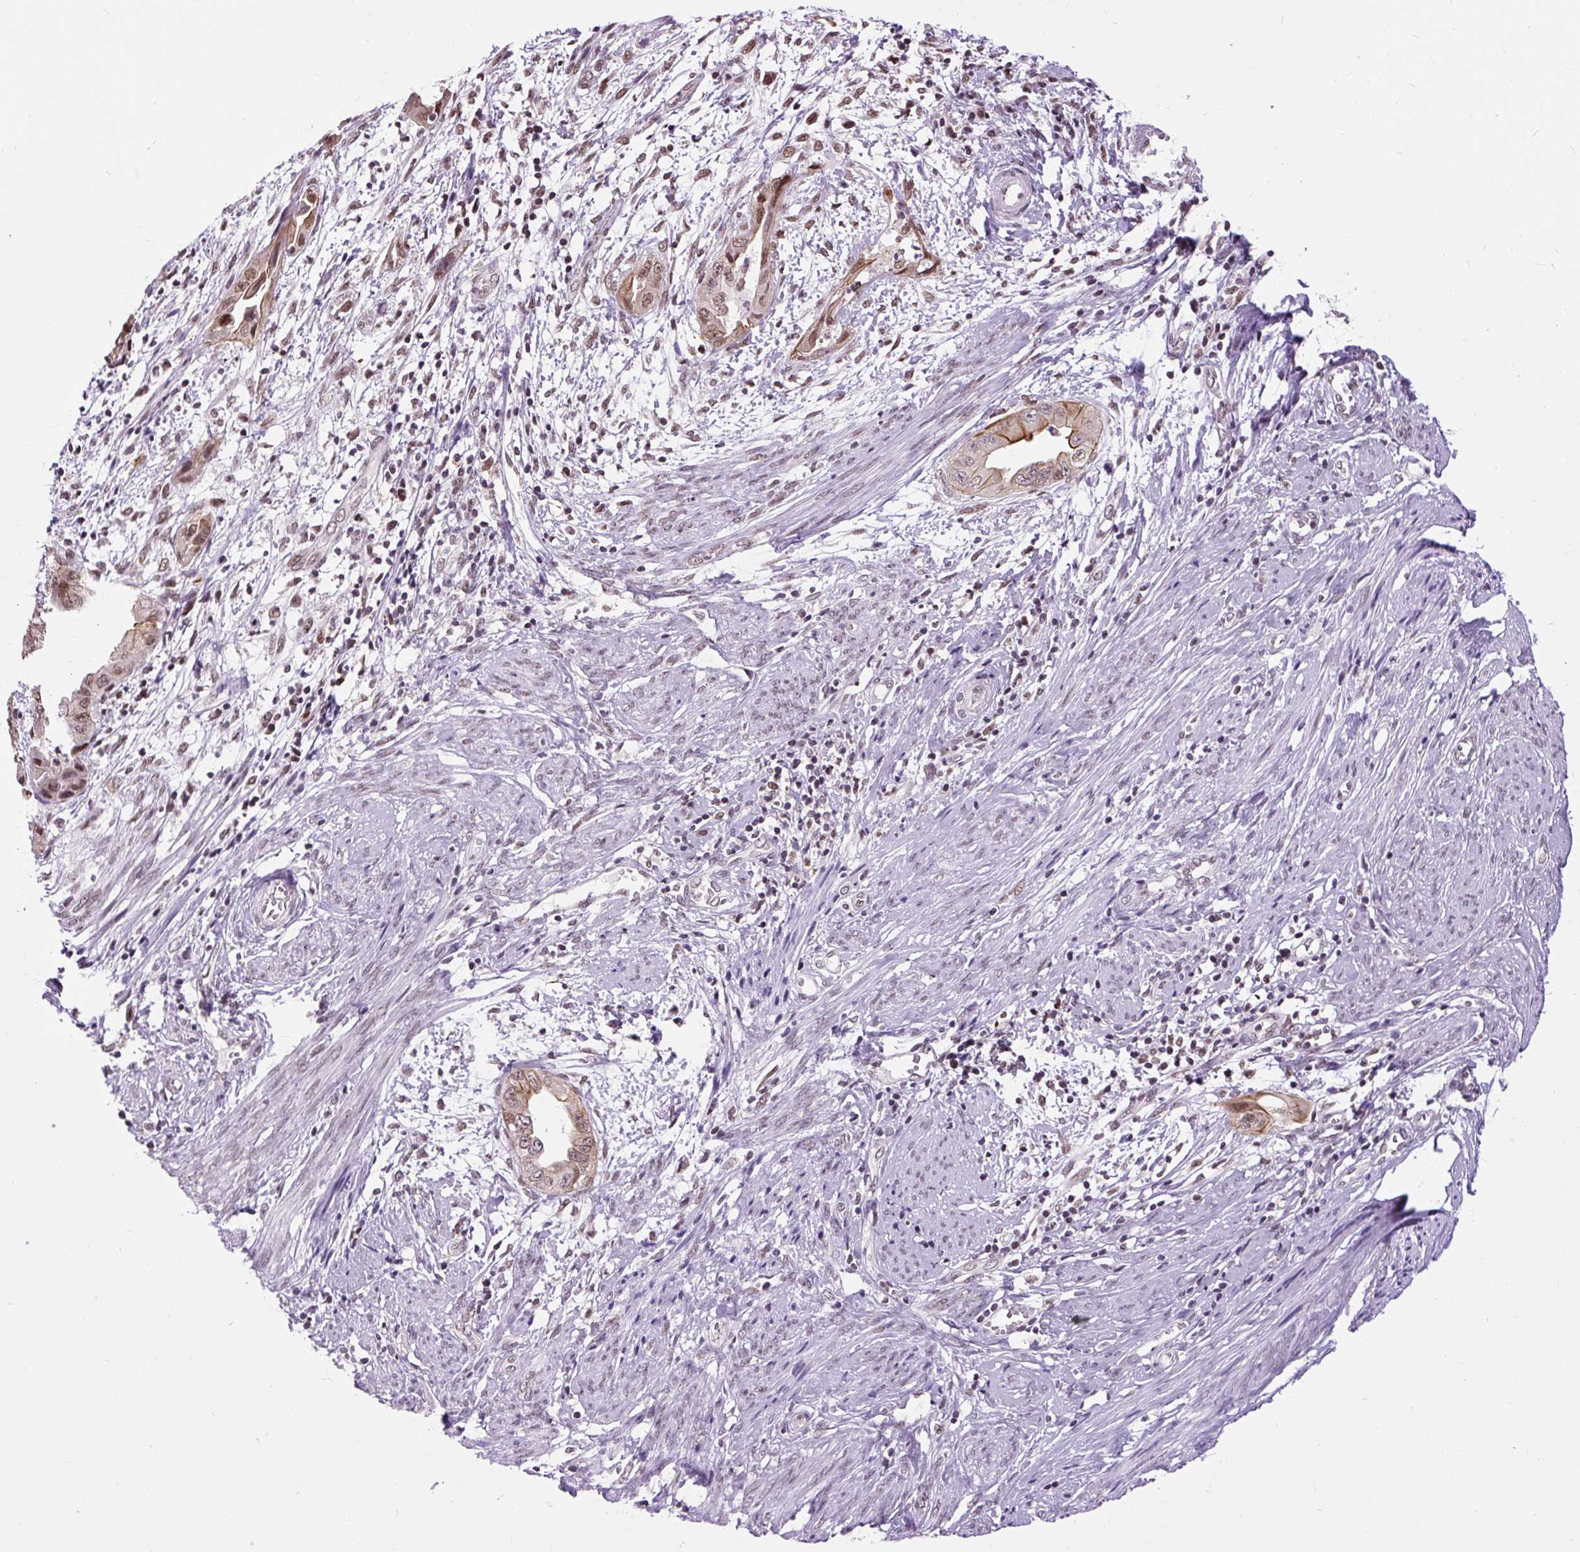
{"staining": {"intensity": "moderate", "quantity": ">75%", "location": "nuclear"}, "tissue": "endometrial cancer", "cell_type": "Tumor cells", "image_type": "cancer", "snomed": [{"axis": "morphology", "description": "Adenocarcinoma, NOS"}, {"axis": "topography", "description": "Endometrium"}], "caption": "There is medium levels of moderate nuclear positivity in tumor cells of endometrial adenocarcinoma, as demonstrated by immunohistochemical staining (brown color).", "gene": "ZNF672", "patient": {"sex": "female", "age": 57}}